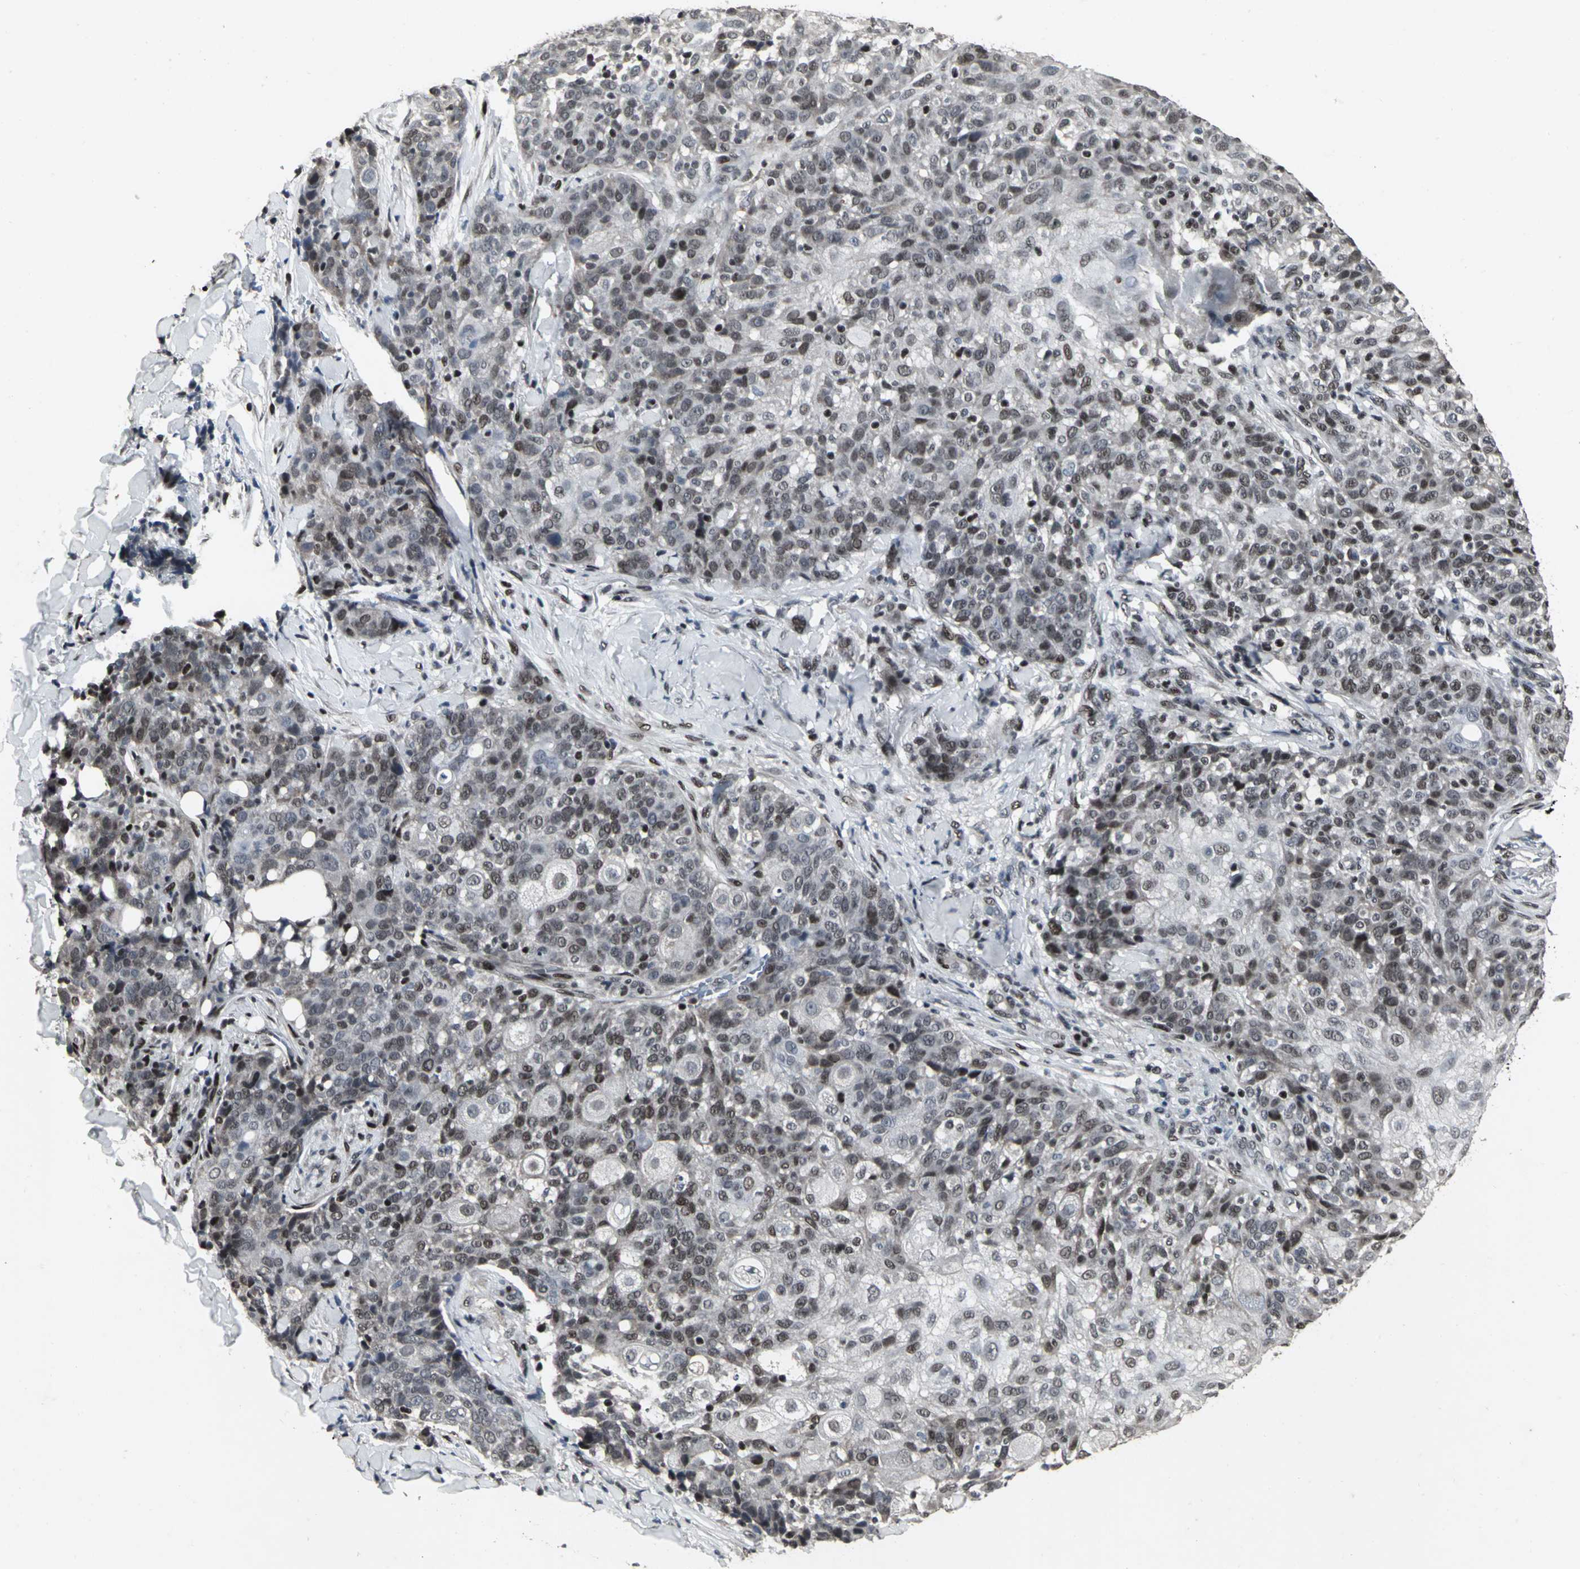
{"staining": {"intensity": "moderate", "quantity": "25%-75%", "location": "nuclear"}, "tissue": "skin cancer", "cell_type": "Tumor cells", "image_type": "cancer", "snomed": [{"axis": "morphology", "description": "Normal tissue, NOS"}, {"axis": "morphology", "description": "Squamous cell carcinoma, NOS"}, {"axis": "topography", "description": "Skin"}], "caption": "A high-resolution image shows immunohistochemistry staining of skin squamous cell carcinoma, which demonstrates moderate nuclear positivity in about 25%-75% of tumor cells.", "gene": "SRF", "patient": {"sex": "female", "age": 83}}